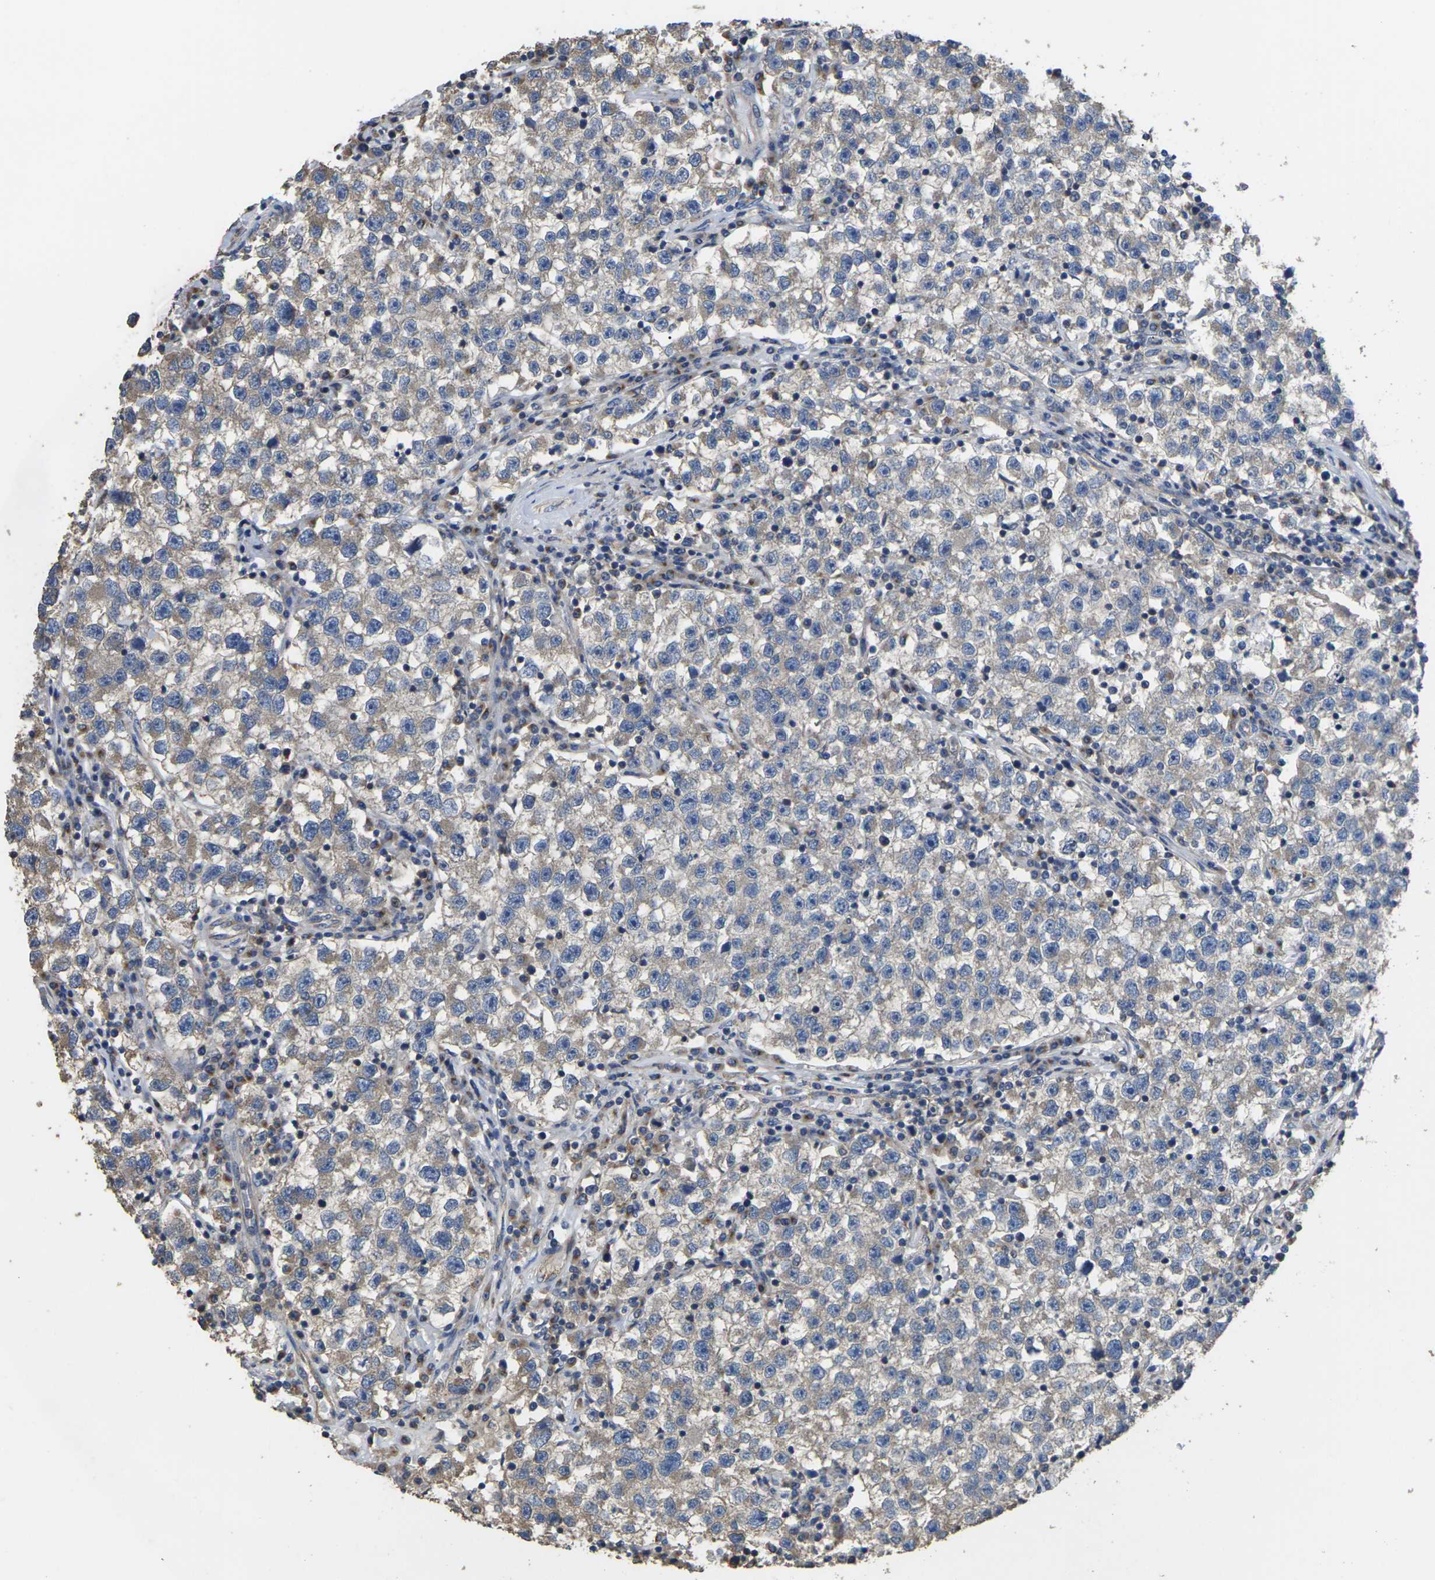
{"staining": {"intensity": "moderate", "quantity": ">75%", "location": "cytoplasmic/membranous"}, "tissue": "testis cancer", "cell_type": "Tumor cells", "image_type": "cancer", "snomed": [{"axis": "morphology", "description": "Seminoma, NOS"}, {"axis": "topography", "description": "Testis"}], "caption": "Human seminoma (testis) stained for a protein (brown) demonstrates moderate cytoplasmic/membranous positive staining in approximately >75% of tumor cells.", "gene": "TMCC2", "patient": {"sex": "male", "age": 22}}